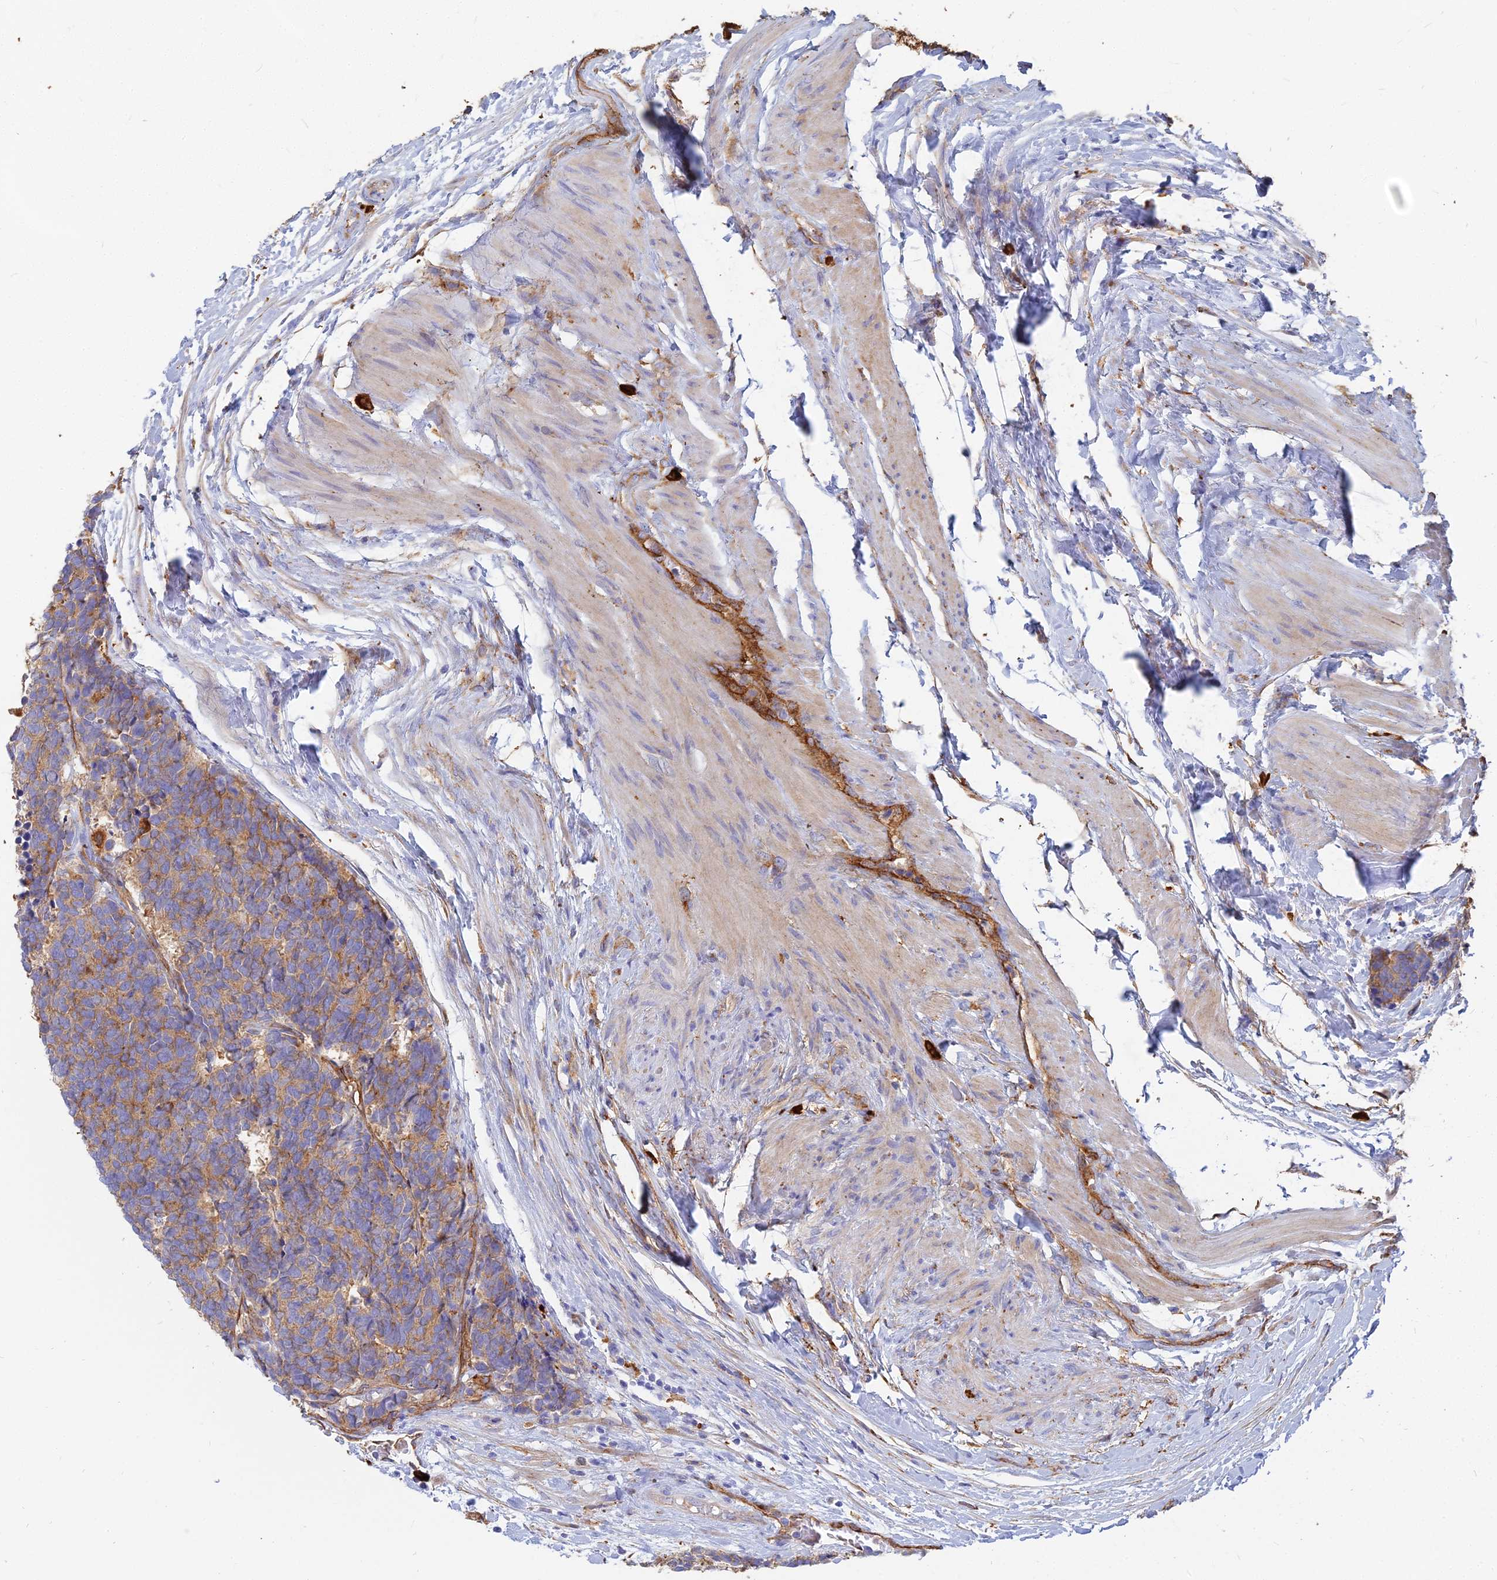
{"staining": {"intensity": "moderate", "quantity": ">75%", "location": "cytoplasmic/membranous"}, "tissue": "carcinoid", "cell_type": "Tumor cells", "image_type": "cancer", "snomed": [{"axis": "morphology", "description": "Carcinoma, NOS"}, {"axis": "morphology", "description": "Carcinoid, malignant, NOS"}, {"axis": "topography", "description": "Prostate"}], "caption": "Tumor cells reveal medium levels of moderate cytoplasmic/membranous positivity in approximately >75% of cells in carcinoid.", "gene": "VAT1", "patient": {"sex": "male", "age": 57}}